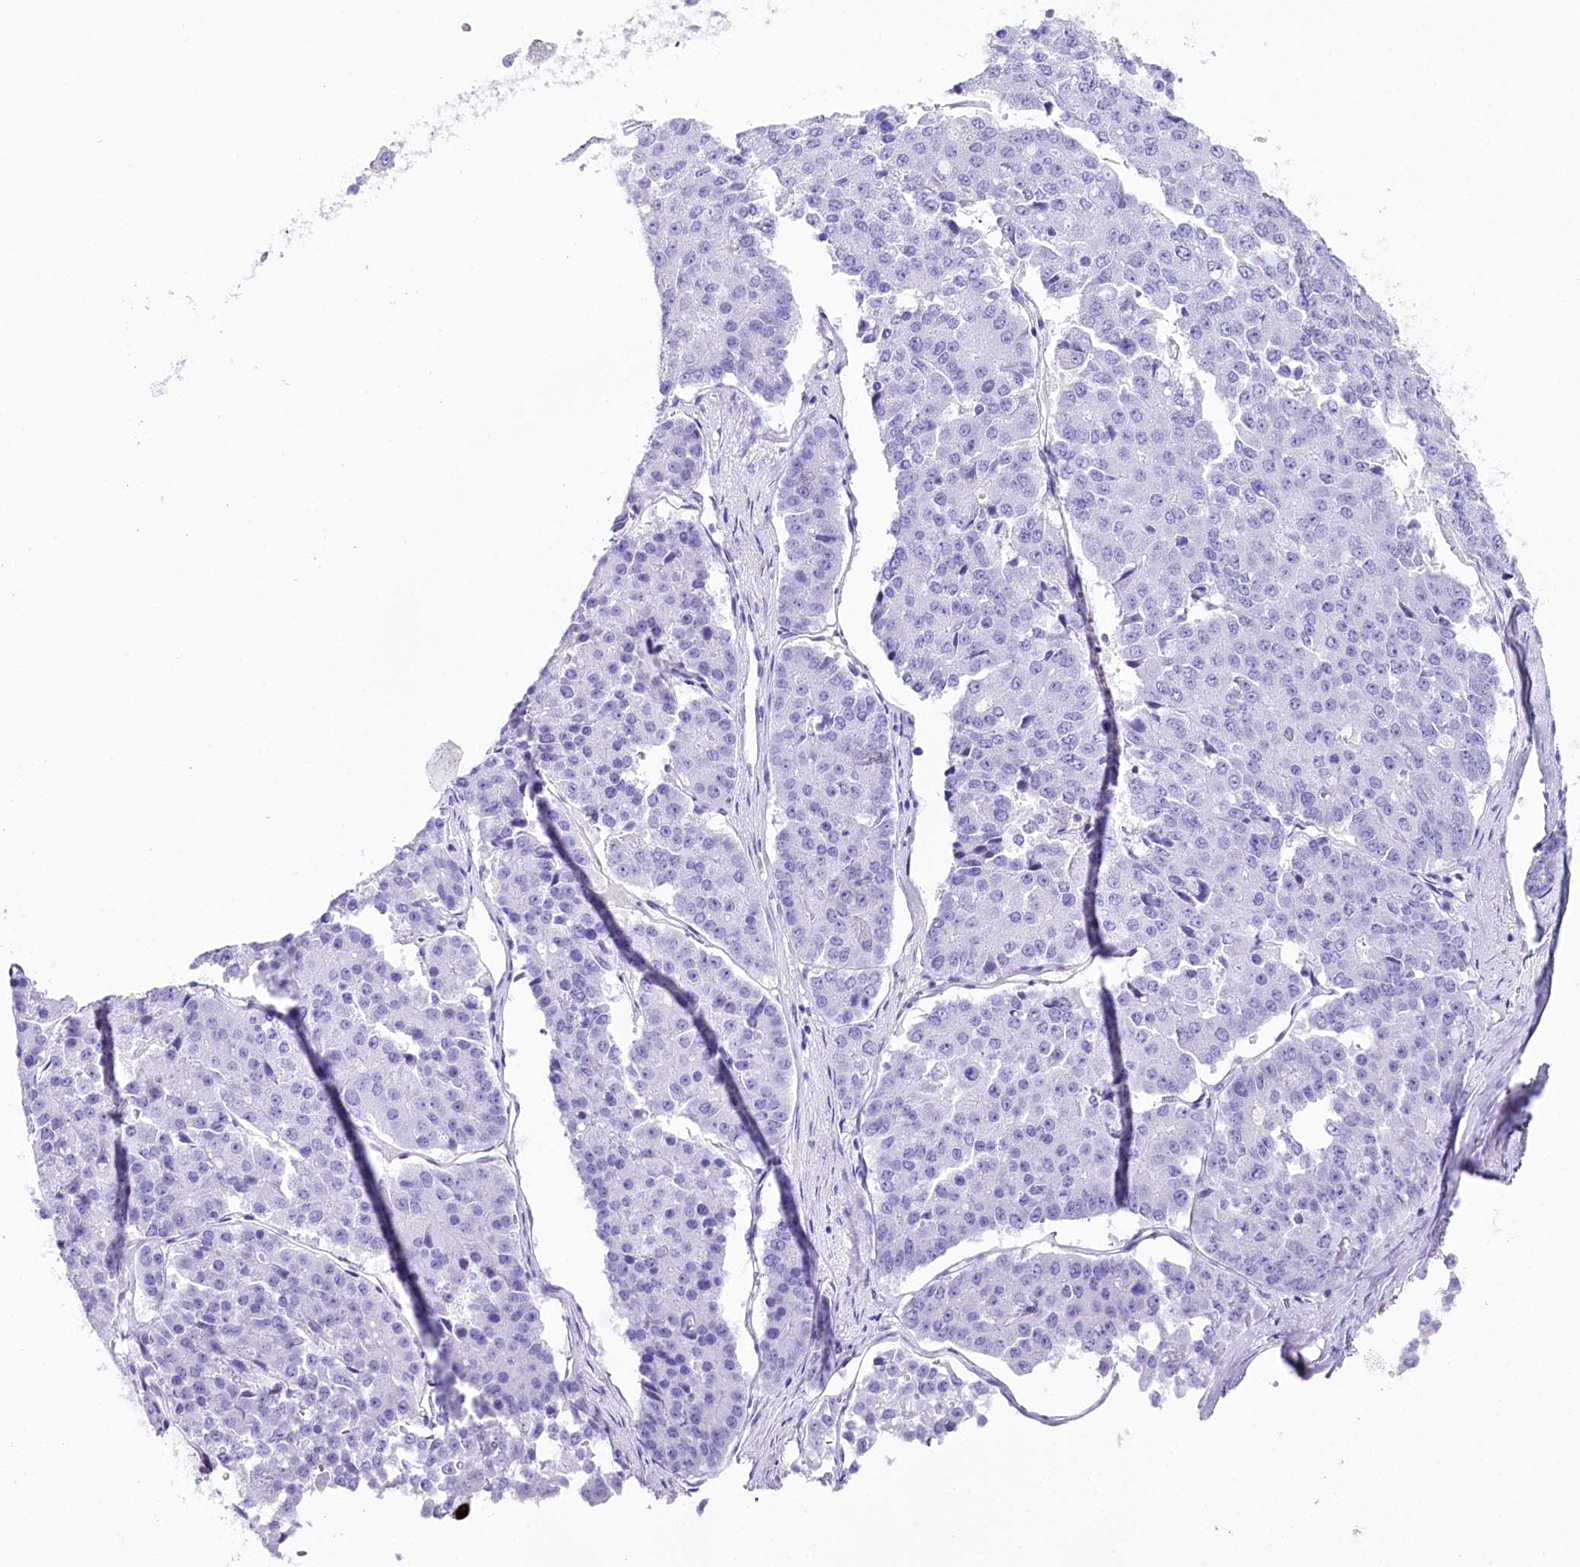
{"staining": {"intensity": "negative", "quantity": "none", "location": "none"}, "tissue": "pancreatic cancer", "cell_type": "Tumor cells", "image_type": "cancer", "snomed": [{"axis": "morphology", "description": "Adenocarcinoma, NOS"}, {"axis": "topography", "description": "Pancreas"}], "caption": "The histopathology image reveals no significant positivity in tumor cells of pancreatic cancer. (Brightfield microscopy of DAB (3,3'-diaminobenzidine) immunohistochemistry (IHC) at high magnification).", "gene": "CSN3", "patient": {"sex": "male", "age": 50}}